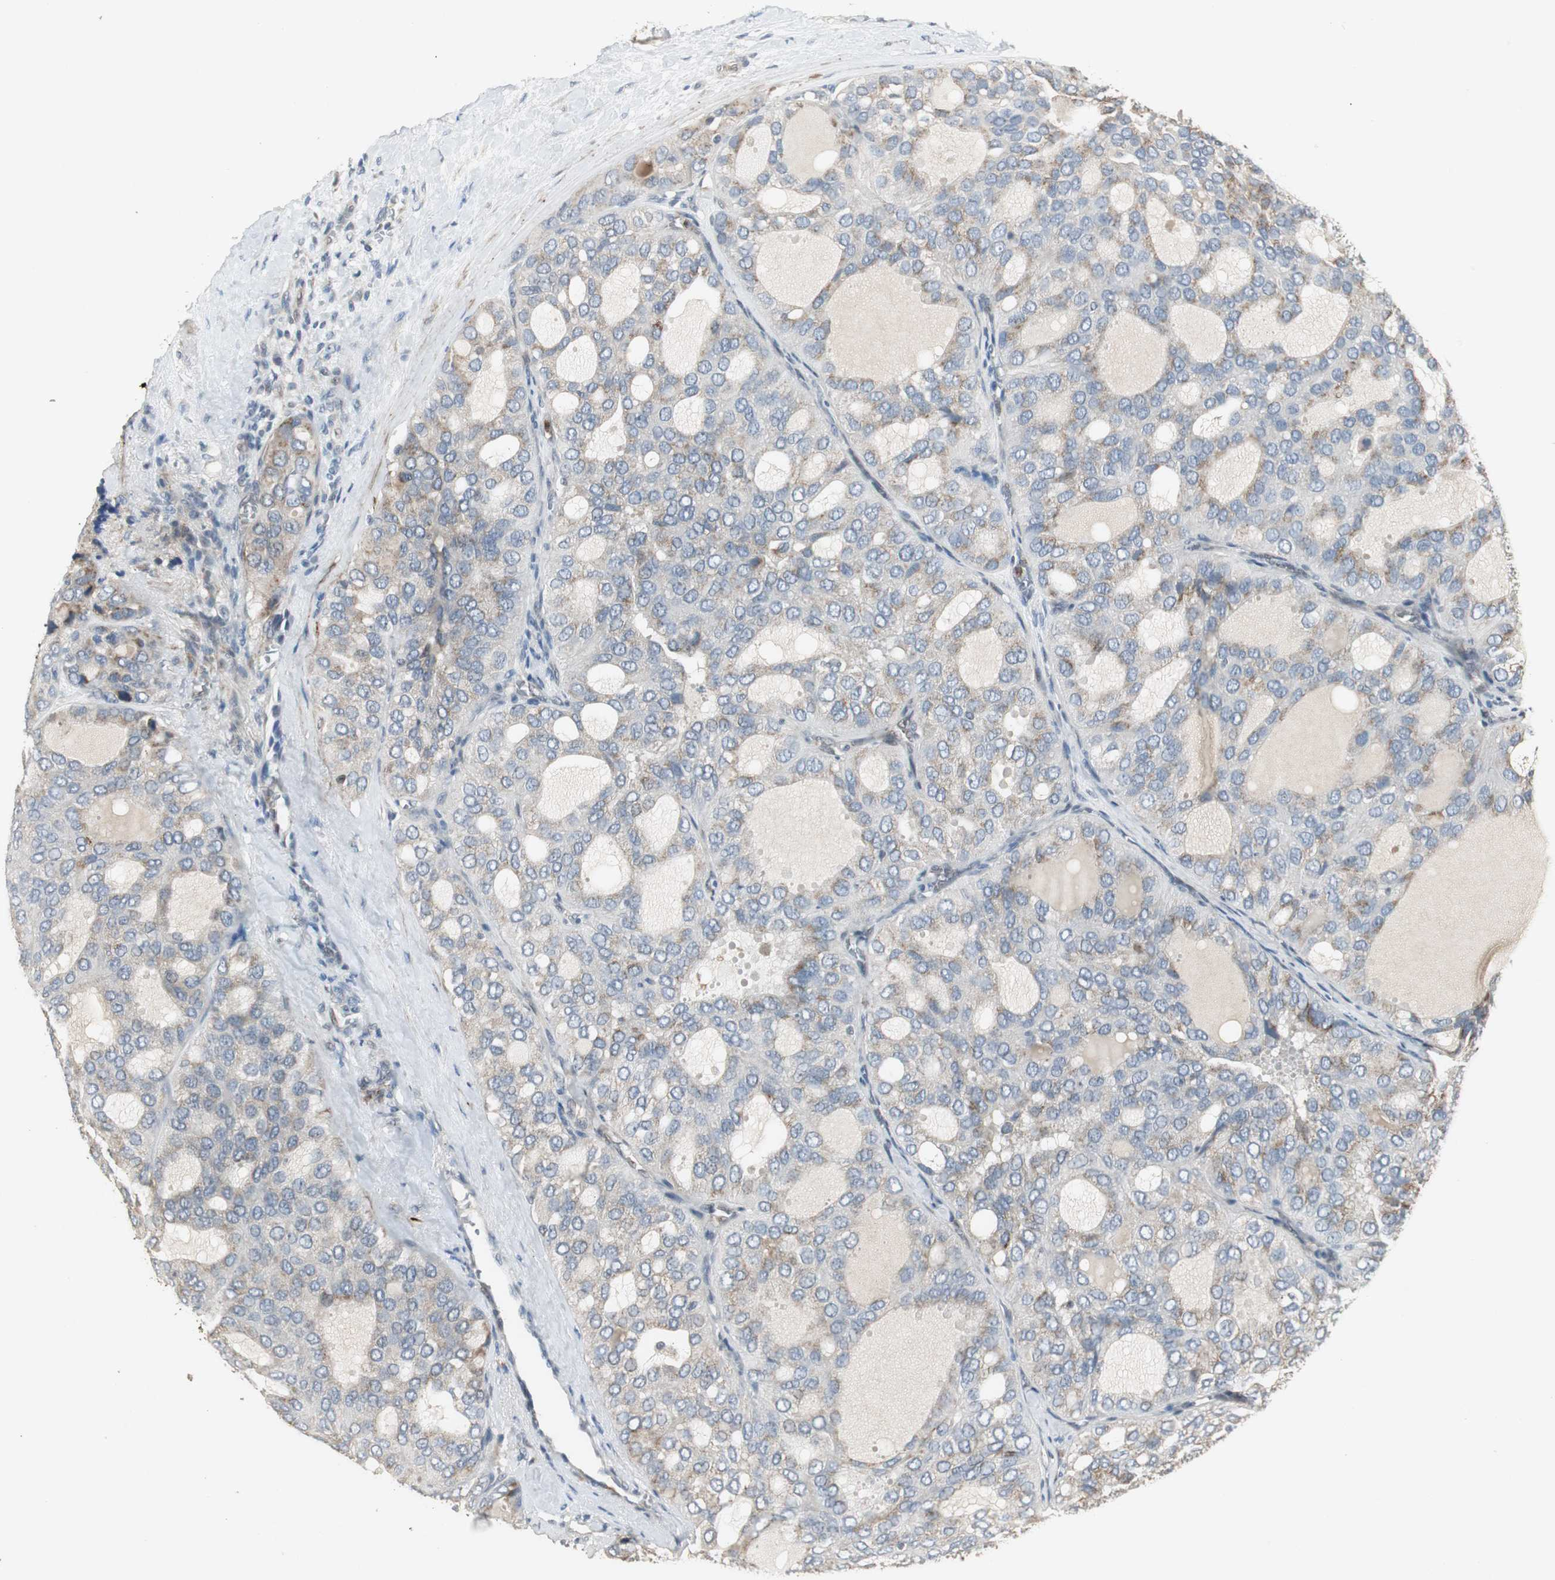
{"staining": {"intensity": "weak", "quantity": ">75%", "location": "cytoplasmic/membranous"}, "tissue": "thyroid cancer", "cell_type": "Tumor cells", "image_type": "cancer", "snomed": [{"axis": "morphology", "description": "Follicular adenoma carcinoma, NOS"}, {"axis": "topography", "description": "Thyroid gland"}], "caption": "Human thyroid cancer (follicular adenoma carcinoma) stained with a brown dye shows weak cytoplasmic/membranous positive expression in about >75% of tumor cells.", "gene": "JTB", "patient": {"sex": "male", "age": 75}}